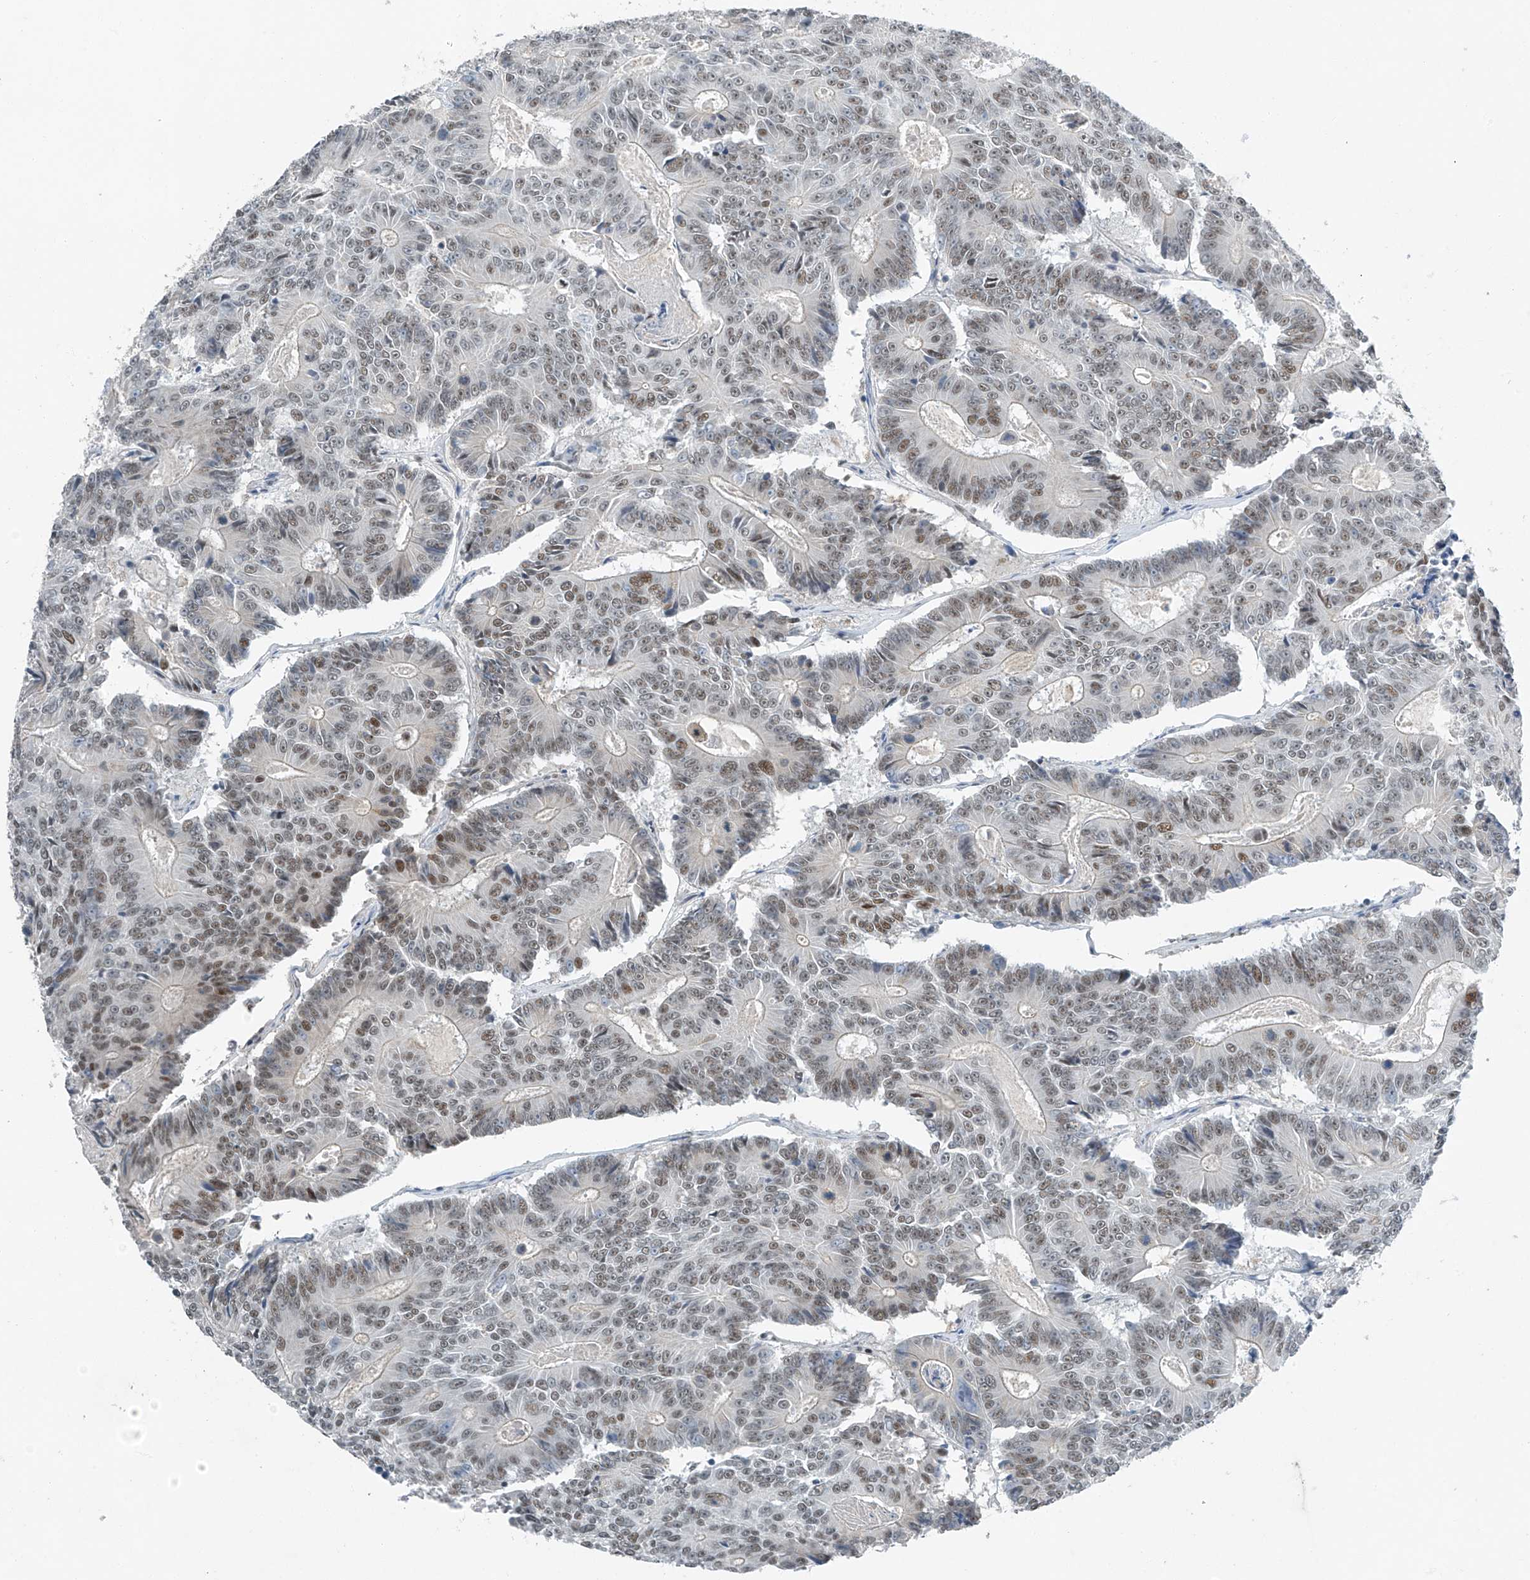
{"staining": {"intensity": "moderate", "quantity": "25%-75%", "location": "nuclear"}, "tissue": "colorectal cancer", "cell_type": "Tumor cells", "image_type": "cancer", "snomed": [{"axis": "morphology", "description": "Adenocarcinoma, NOS"}, {"axis": "topography", "description": "Colon"}], "caption": "A photomicrograph showing moderate nuclear staining in approximately 25%-75% of tumor cells in colorectal cancer, as visualized by brown immunohistochemical staining.", "gene": "TAF8", "patient": {"sex": "male", "age": 83}}